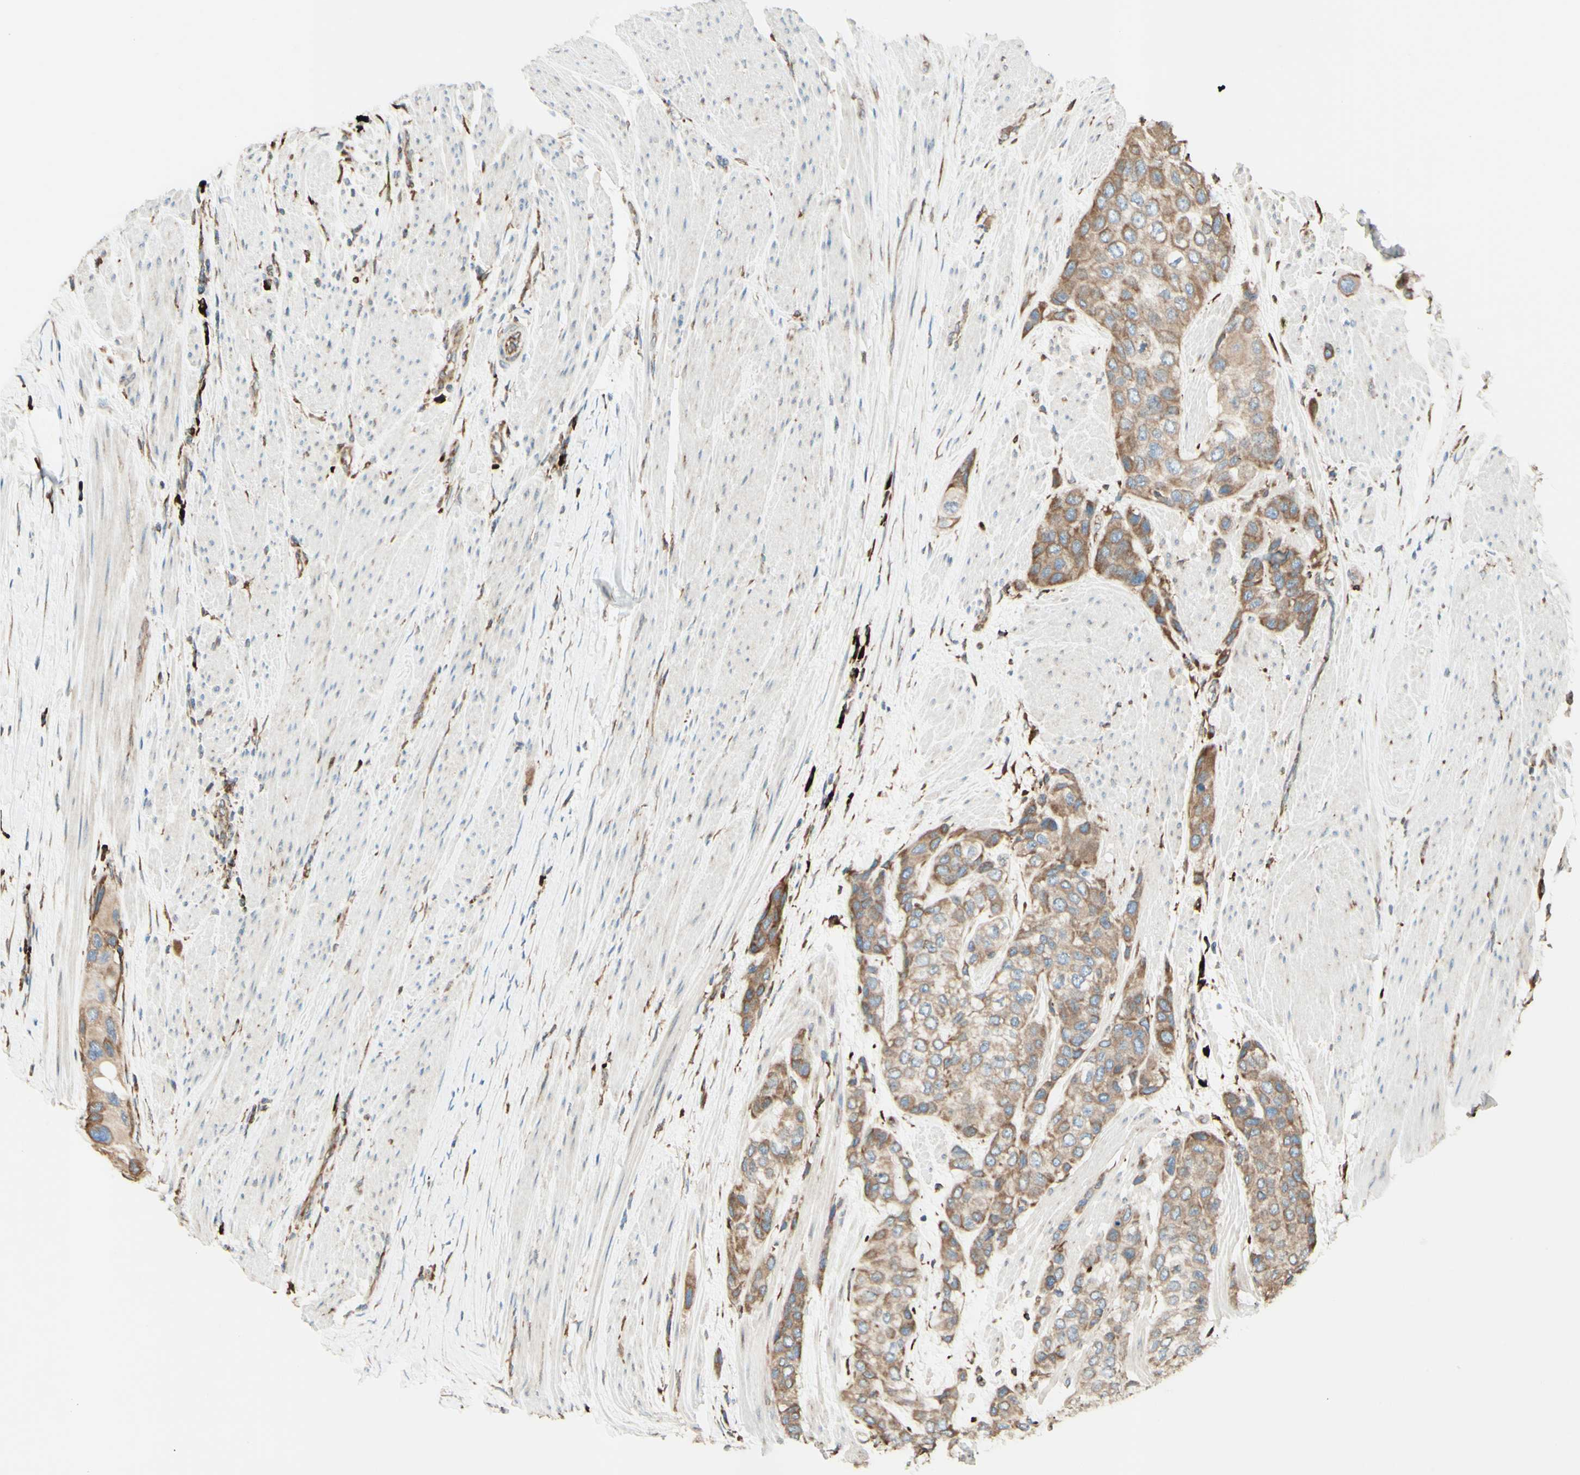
{"staining": {"intensity": "weak", "quantity": ">75%", "location": "cytoplasmic/membranous"}, "tissue": "urothelial cancer", "cell_type": "Tumor cells", "image_type": "cancer", "snomed": [{"axis": "morphology", "description": "Urothelial carcinoma, High grade"}, {"axis": "topography", "description": "Urinary bladder"}], "caption": "High-grade urothelial carcinoma tissue exhibits weak cytoplasmic/membranous positivity in approximately >75% of tumor cells, visualized by immunohistochemistry.", "gene": "DNAJB11", "patient": {"sex": "female", "age": 56}}